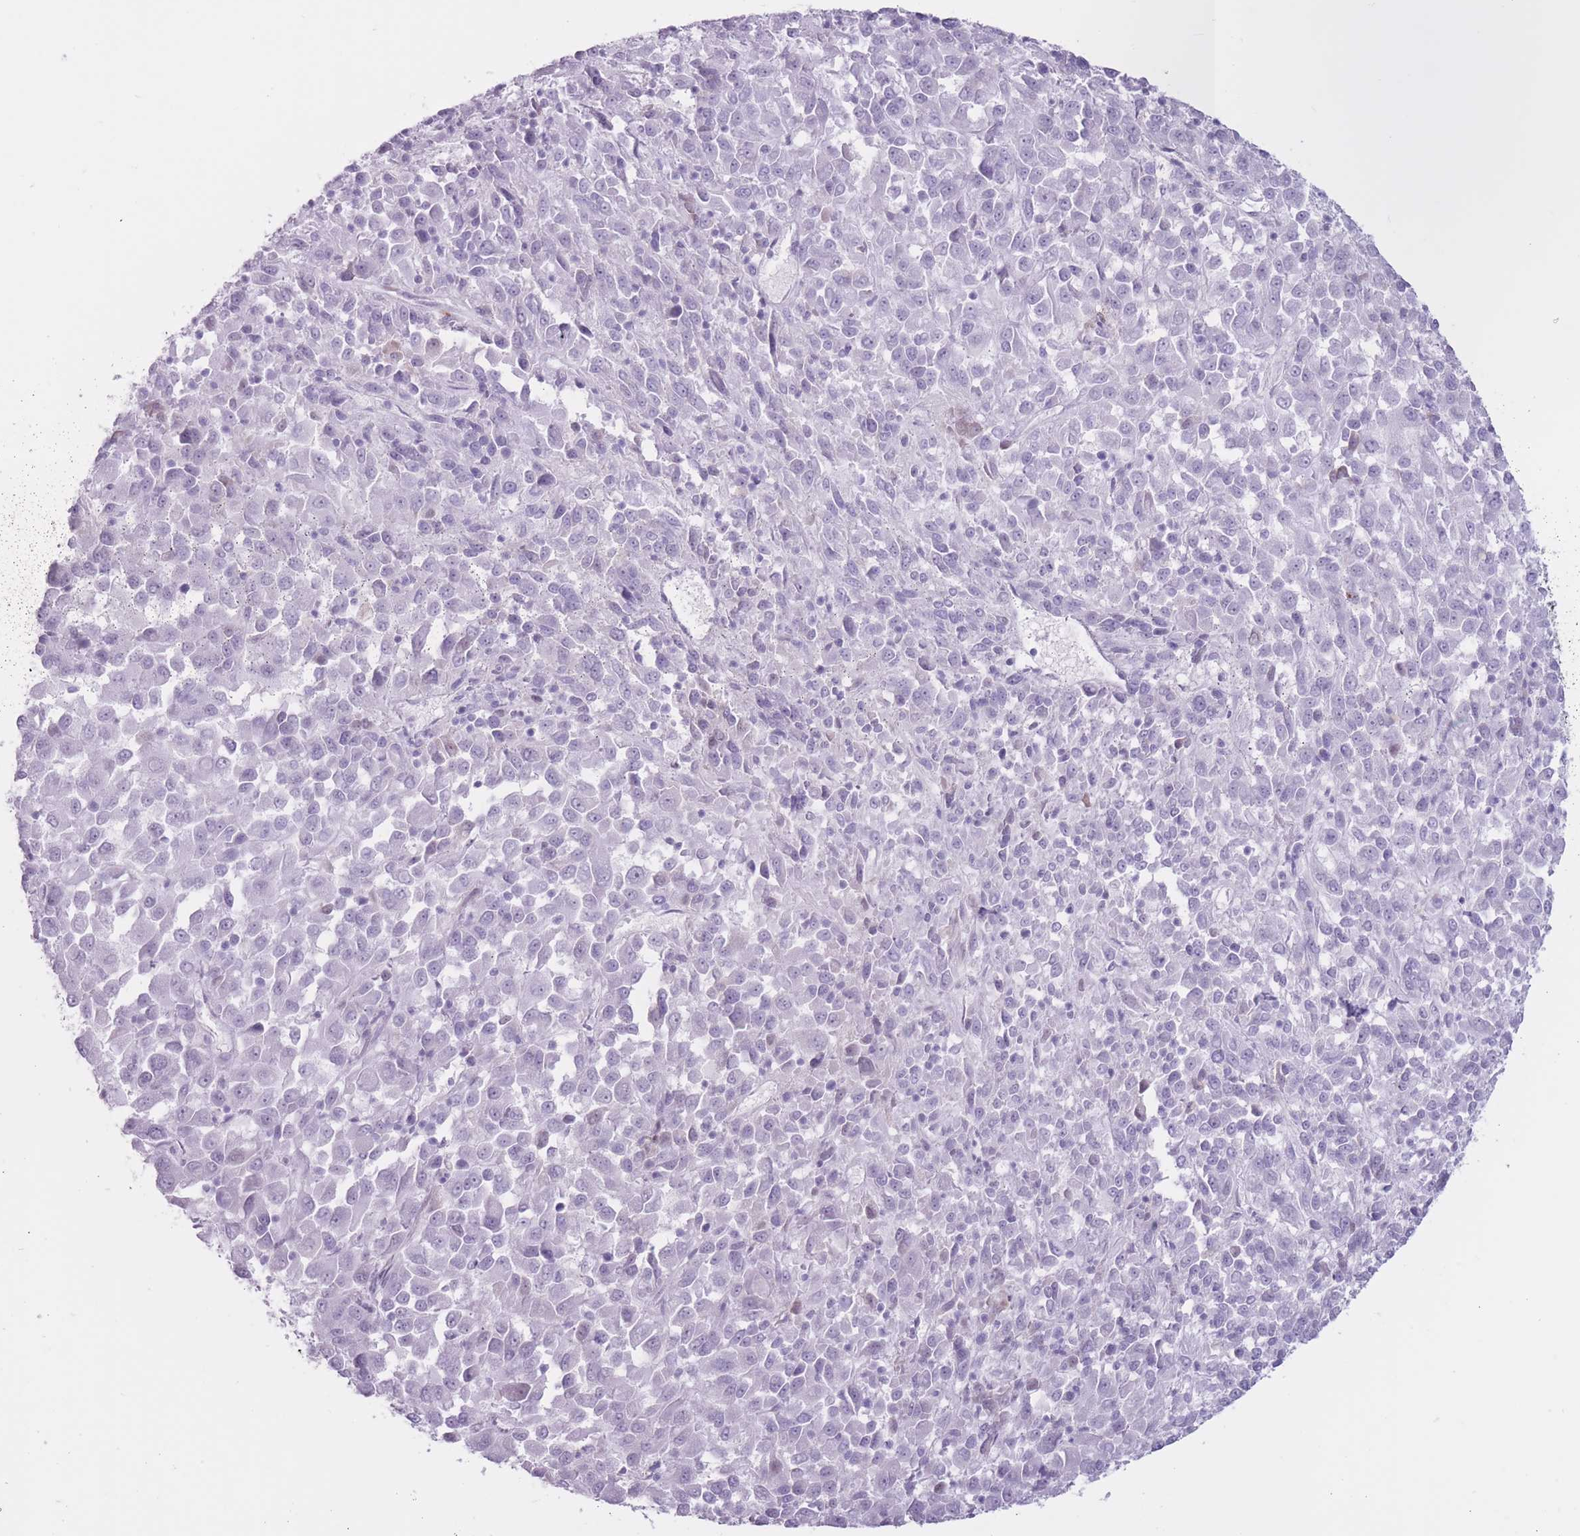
{"staining": {"intensity": "negative", "quantity": "none", "location": "none"}, "tissue": "melanoma", "cell_type": "Tumor cells", "image_type": "cancer", "snomed": [{"axis": "morphology", "description": "Malignant melanoma, Metastatic site"}, {"axis": "topography", "description": "Lung"}], "caption": "IHC photomicrograph of neoplastic tissue: melanoma stained with DAB displays no significant protein positivity in tumor cells.", "gene": "PNMA3", "patient": {"sex": "male", "age": 64}}